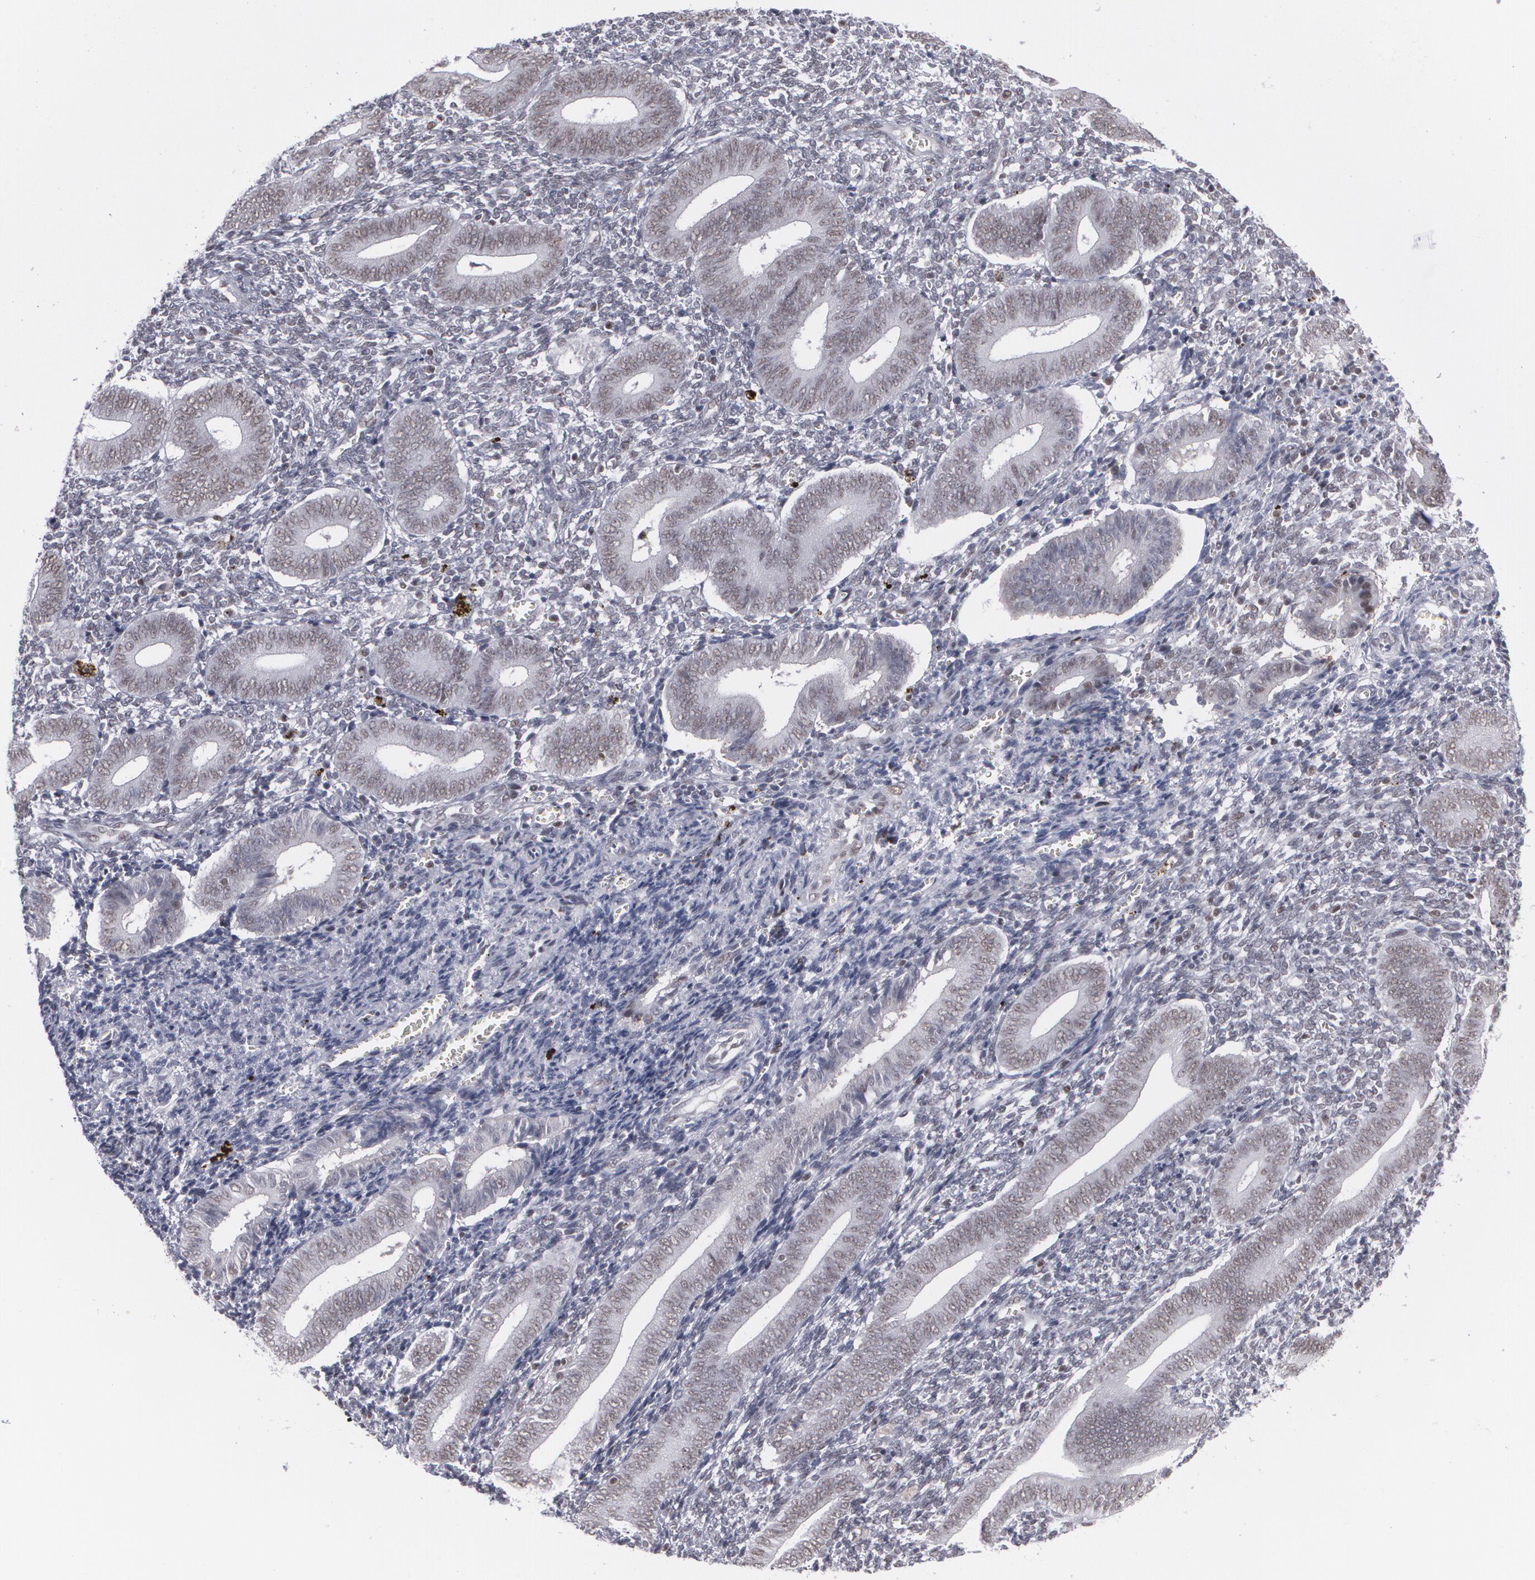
{"staining": {"intensity": "weak", "quantity": "<25%", "location": "nuclear"}, "tissue": "endometrium", "cell_type": "Cells in endometrial stroma", "image_type": "normal", "snomed": [{"axis": "morphology", "description": "Normal tissue, NOS"}, {"axis": "topography", "description": "Uterus"}, {"axis": "topography", "description": "Endometrium"}], "caption": "IHC image of normal endometrium stained for a protein (brown), which displays no expression in cells in endometrial stroma.", "gene": "MCL1", "patient": {"sex": "female", "age": 33}}